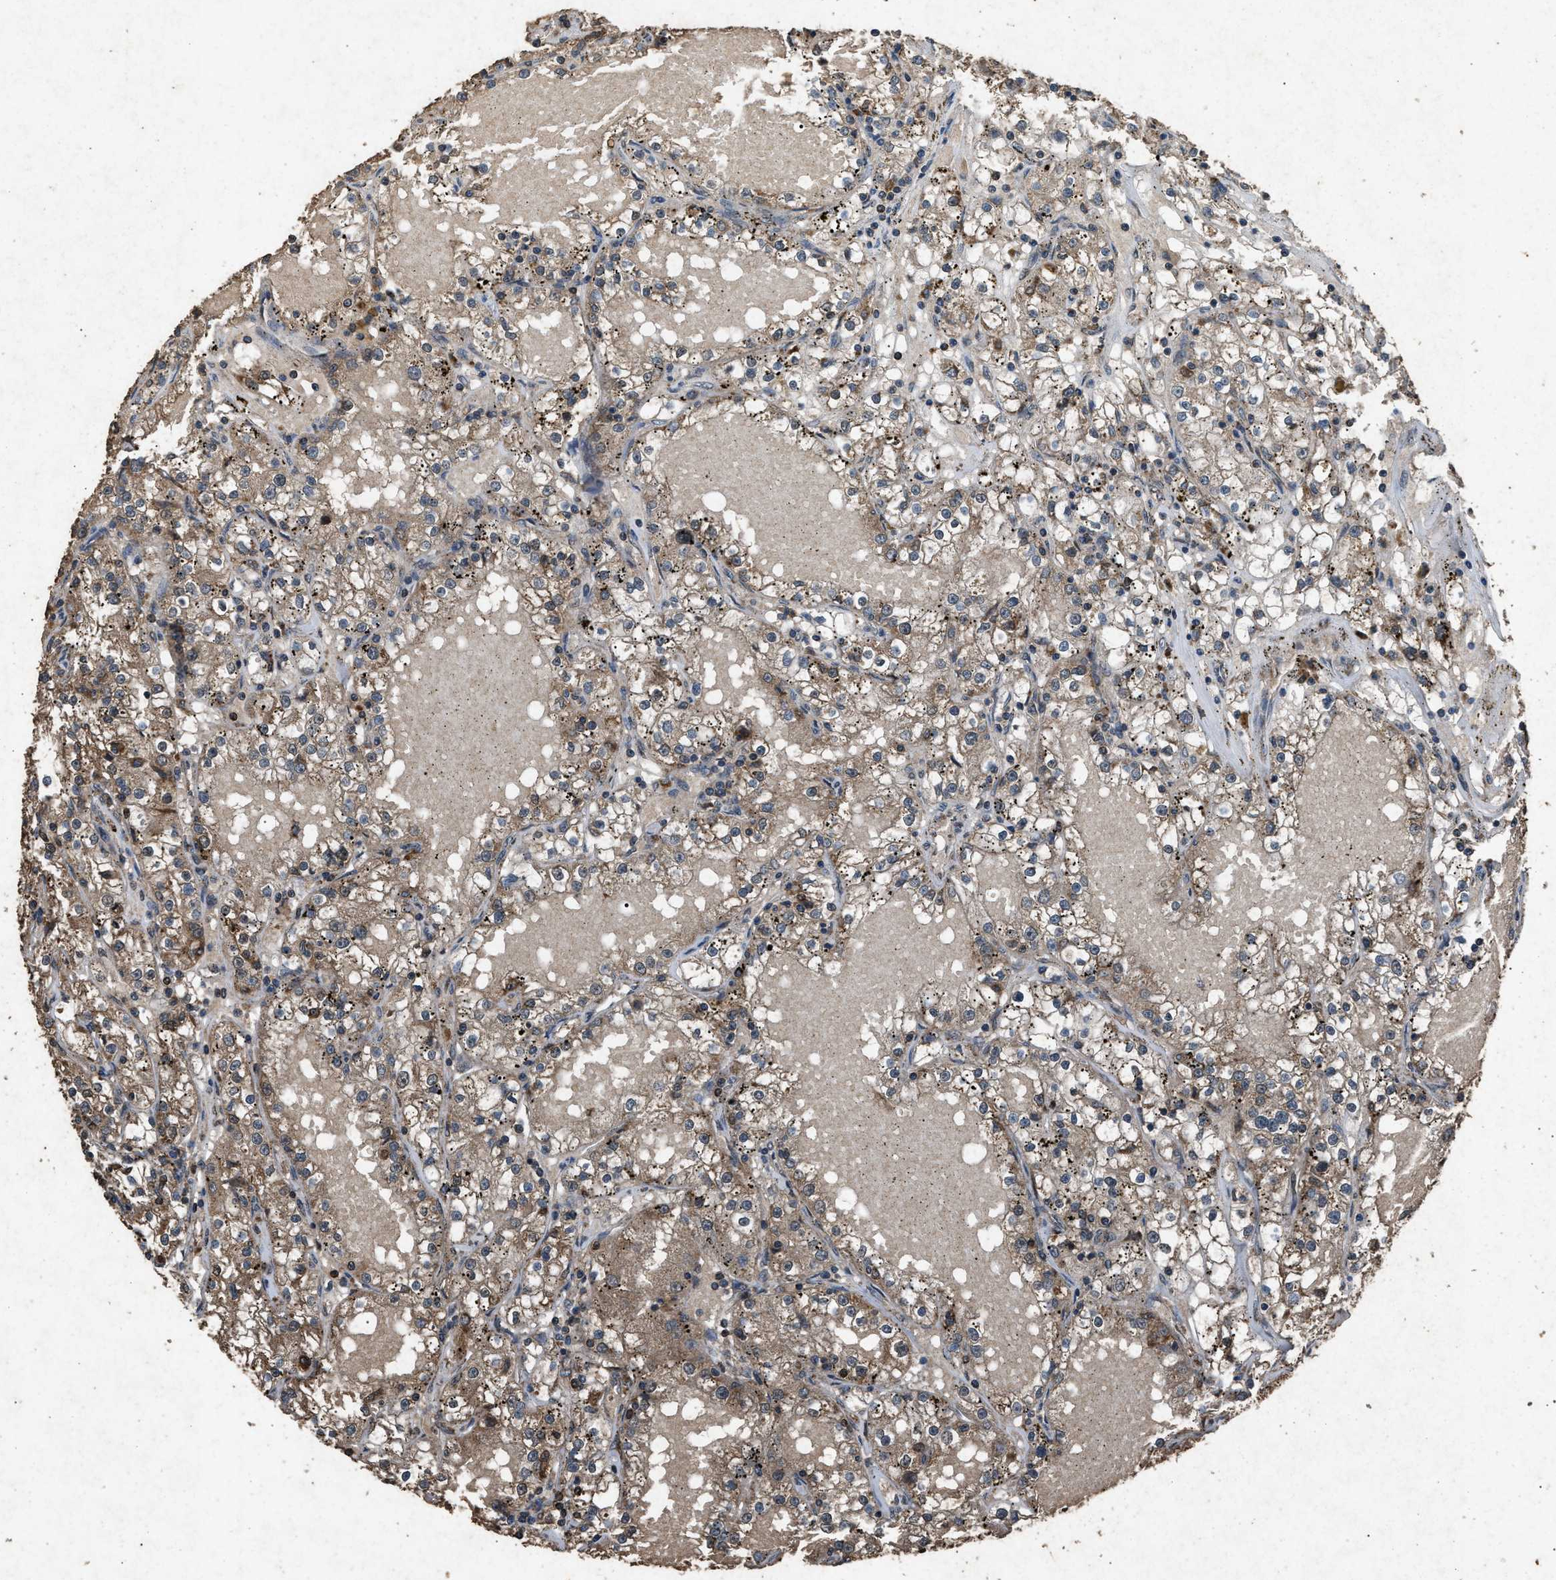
{"staining": {"intensity": "moderate", "quantity": ">75%", "location": "cytoplasmic/membranous"}, "tissue": "renal cancer", "cell_type": "Tumor cells", "image_type": "cancer", "snomed": [{"axis": "morphology", "description": "Adenocarcinoma, NOS"}, {"axis": "topography", "description": "Kidney"}], "caption": "An image showing moderate cytoplasmic/membranous positivity in about >75% of tumor cells in renal adenocarcinoma, as visualized by brown immunohistochemical staining.", "gene": "OAS1", "patient": {"sex": "male", "age": 56}}